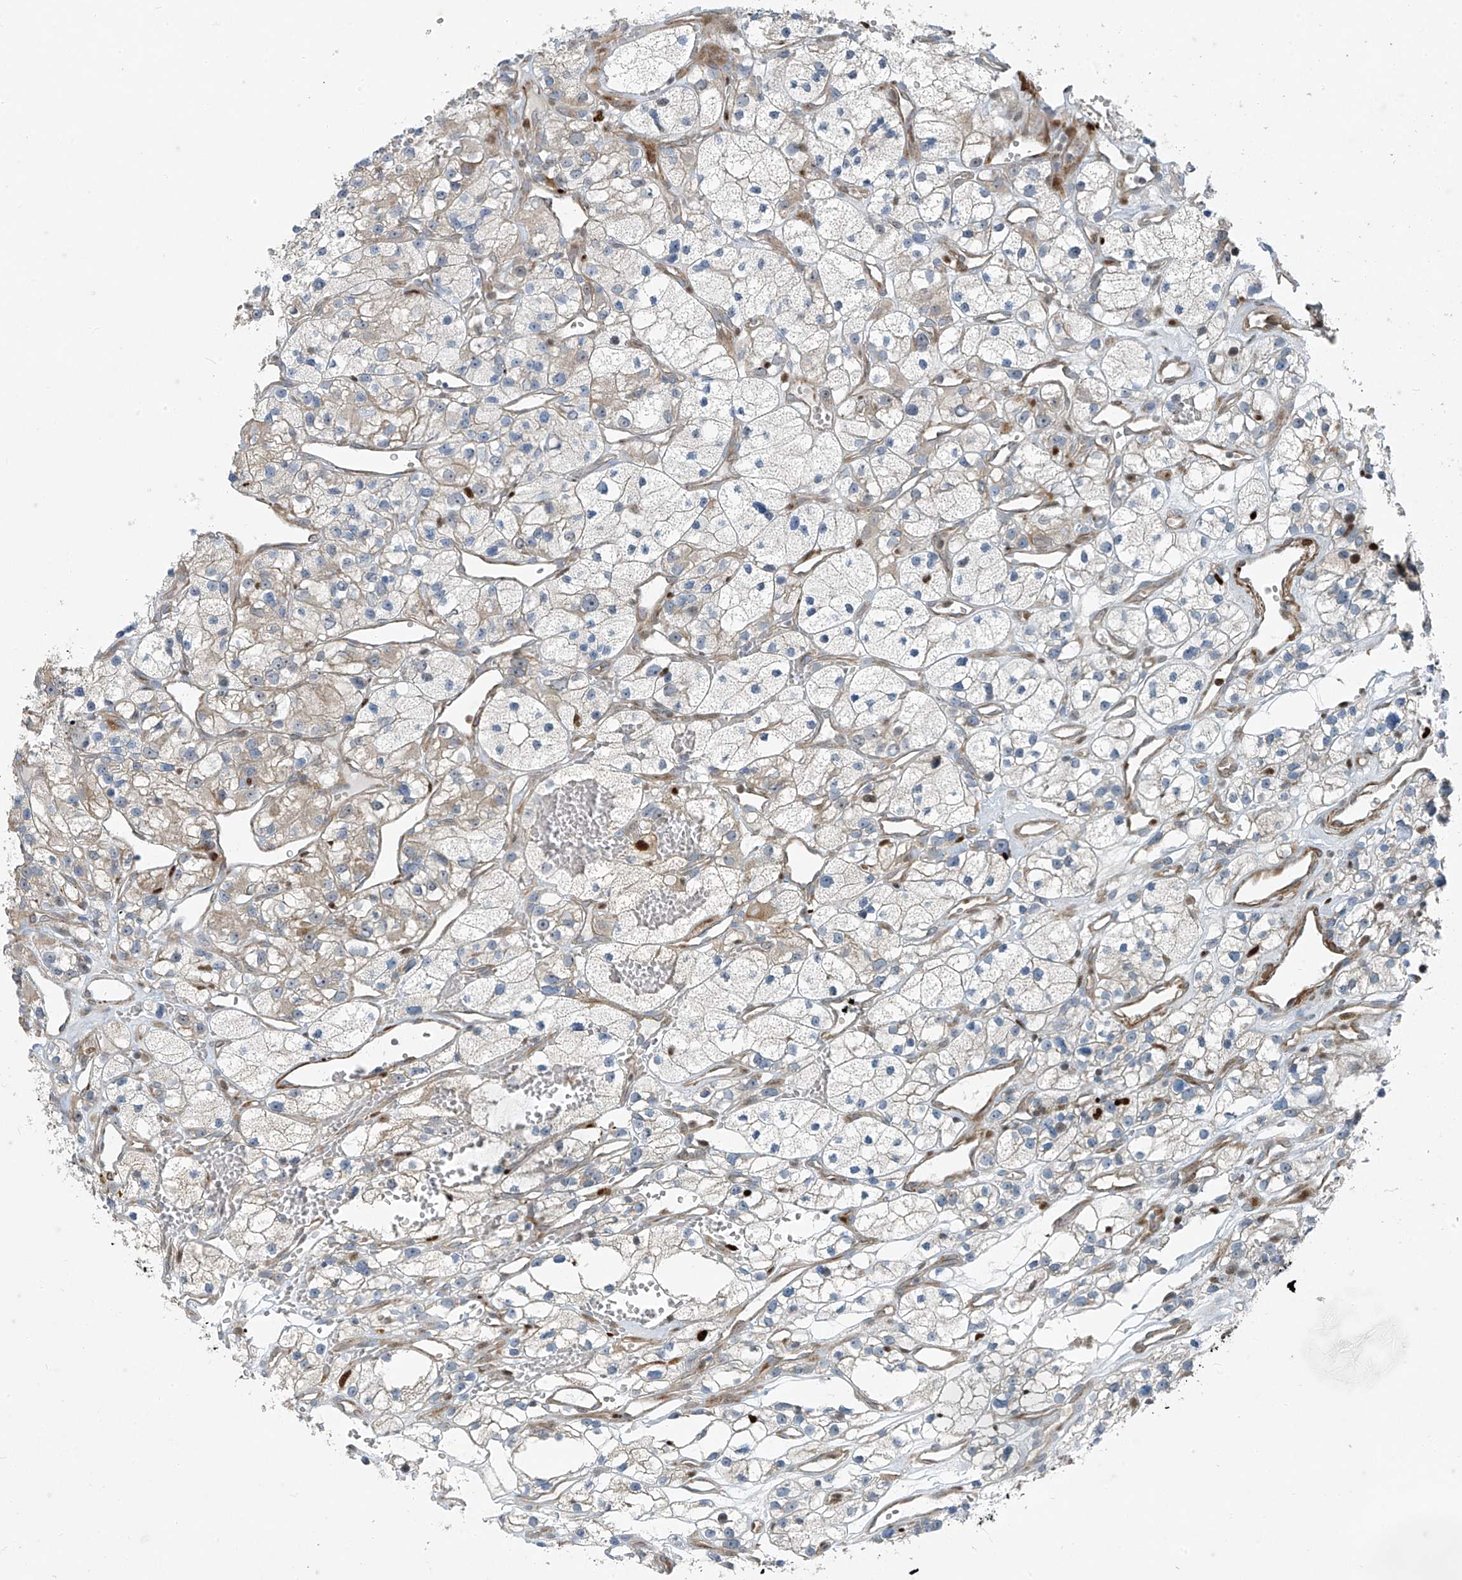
{"staining": {"intensity": "negative", "quantity": "none", "location": "none"}, "tissue": "renal cancer", "cell_type": "Tumor cells", "image_type": "cancer", "snomed": [{"axis": "morphology", "description": "Adenocarcinoma, NOS"}, {"axis": "topography", "description": "Kidney"}], "caption": "Immunohistochemistry (IHC) micrograph of adenocarcinoma (renal) stained for a protein (brown), which shows no staining in tumor cells.", "gene": "PPCS", "patient": {"sex": "female", "age": 57}}